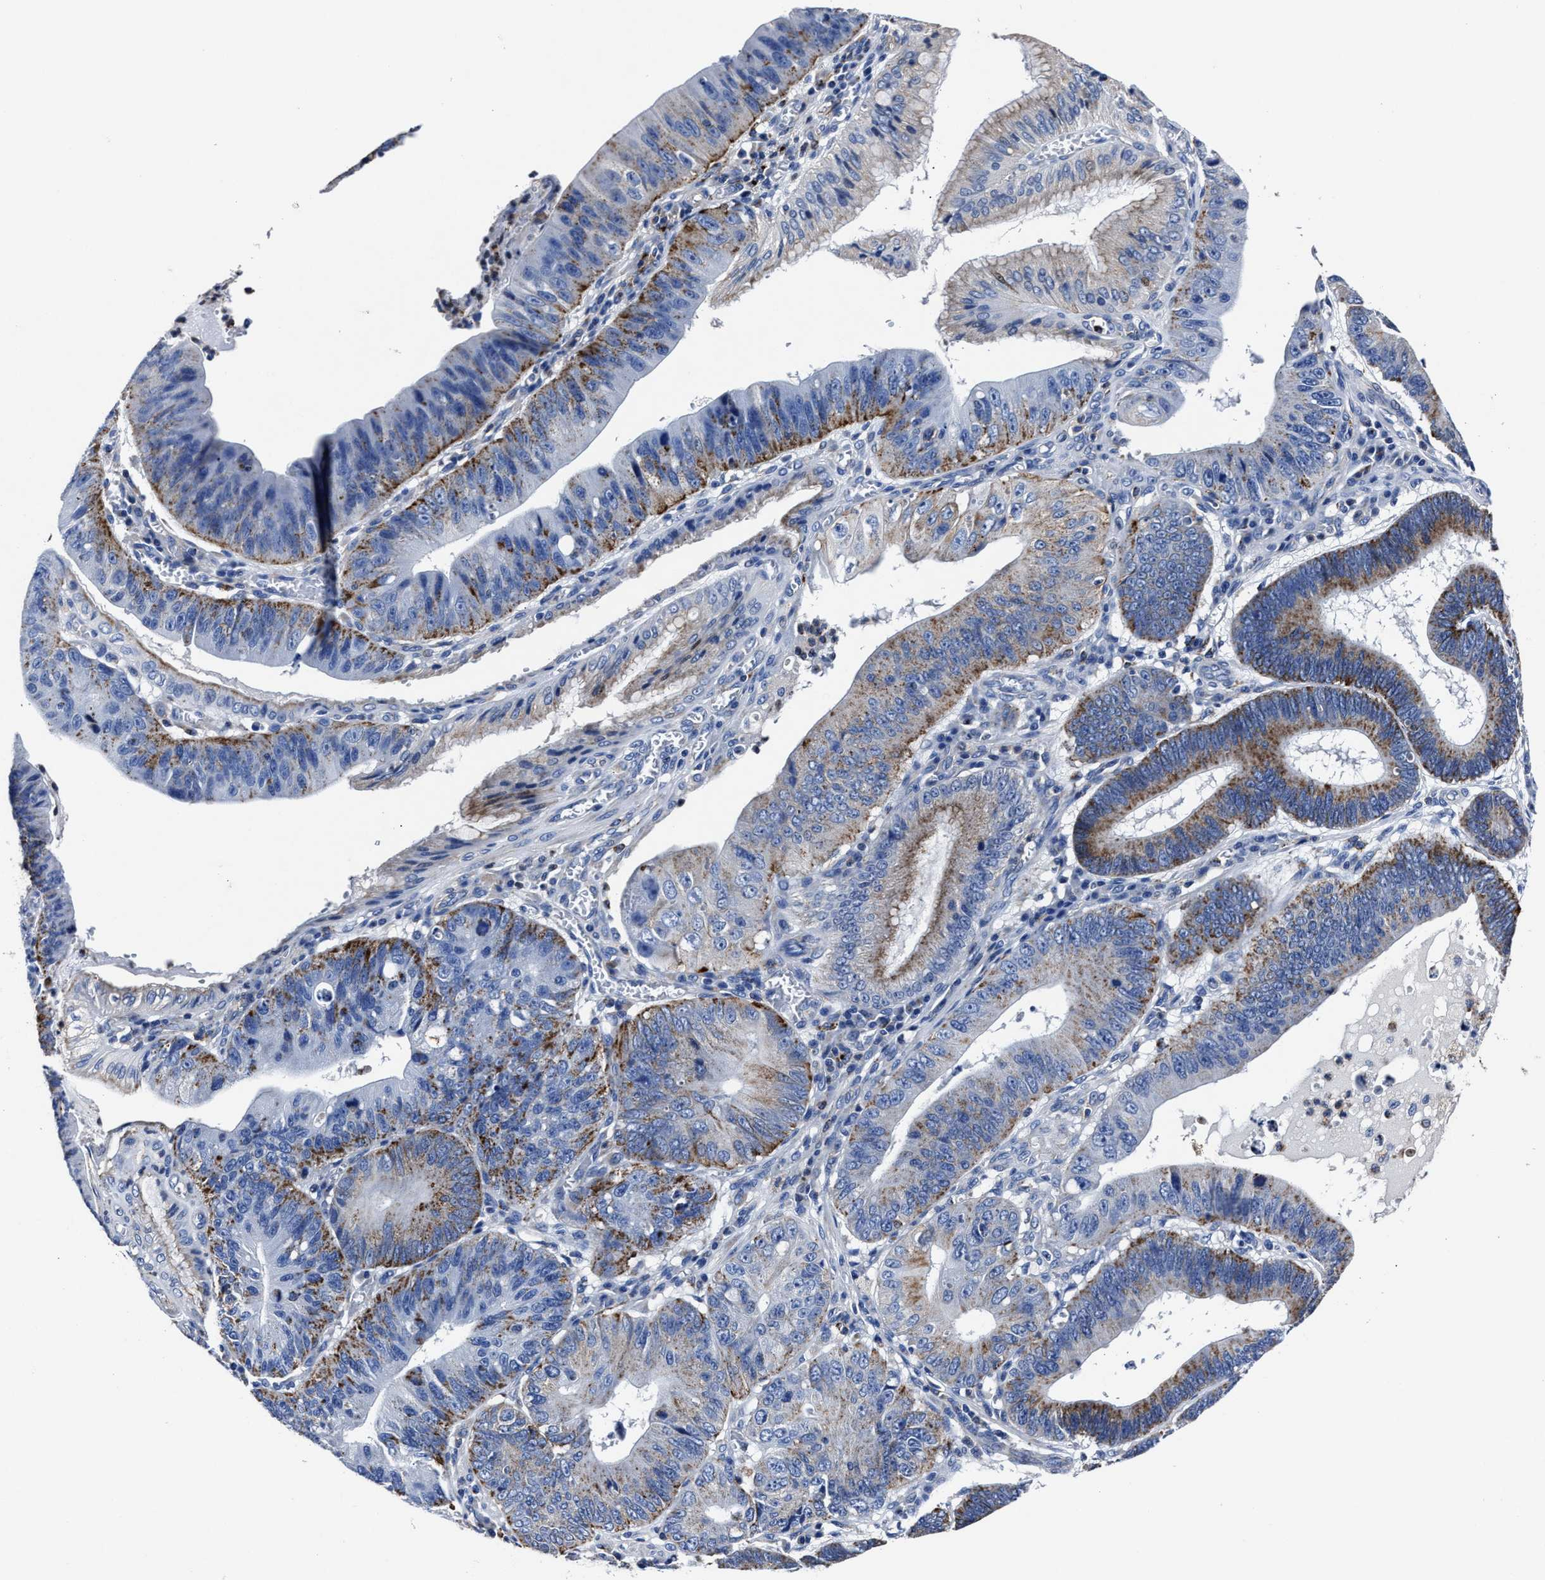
{"staining": {"intensity": "moderate", "quantity": ">75%", "location": "cytoplasmic/membranous"}, "tissue": "stomach cancer", "cell_type": "Tumor cells", "image_type": "cancer", "snomed": [{"axis": "morphology", "description": "Adenocarcinoma, NOS"}, {"axis": "topography", "description": "Stomach"}], "caption": "This micrograph reveals immunohistochemistry staining of stomach cancer, with medium moderate cytoplasmic/membranous staining in approximately >75% of tumor cells.", "gene": "LAMTOR4", "patient": {"sex": "male", "age": 59}}